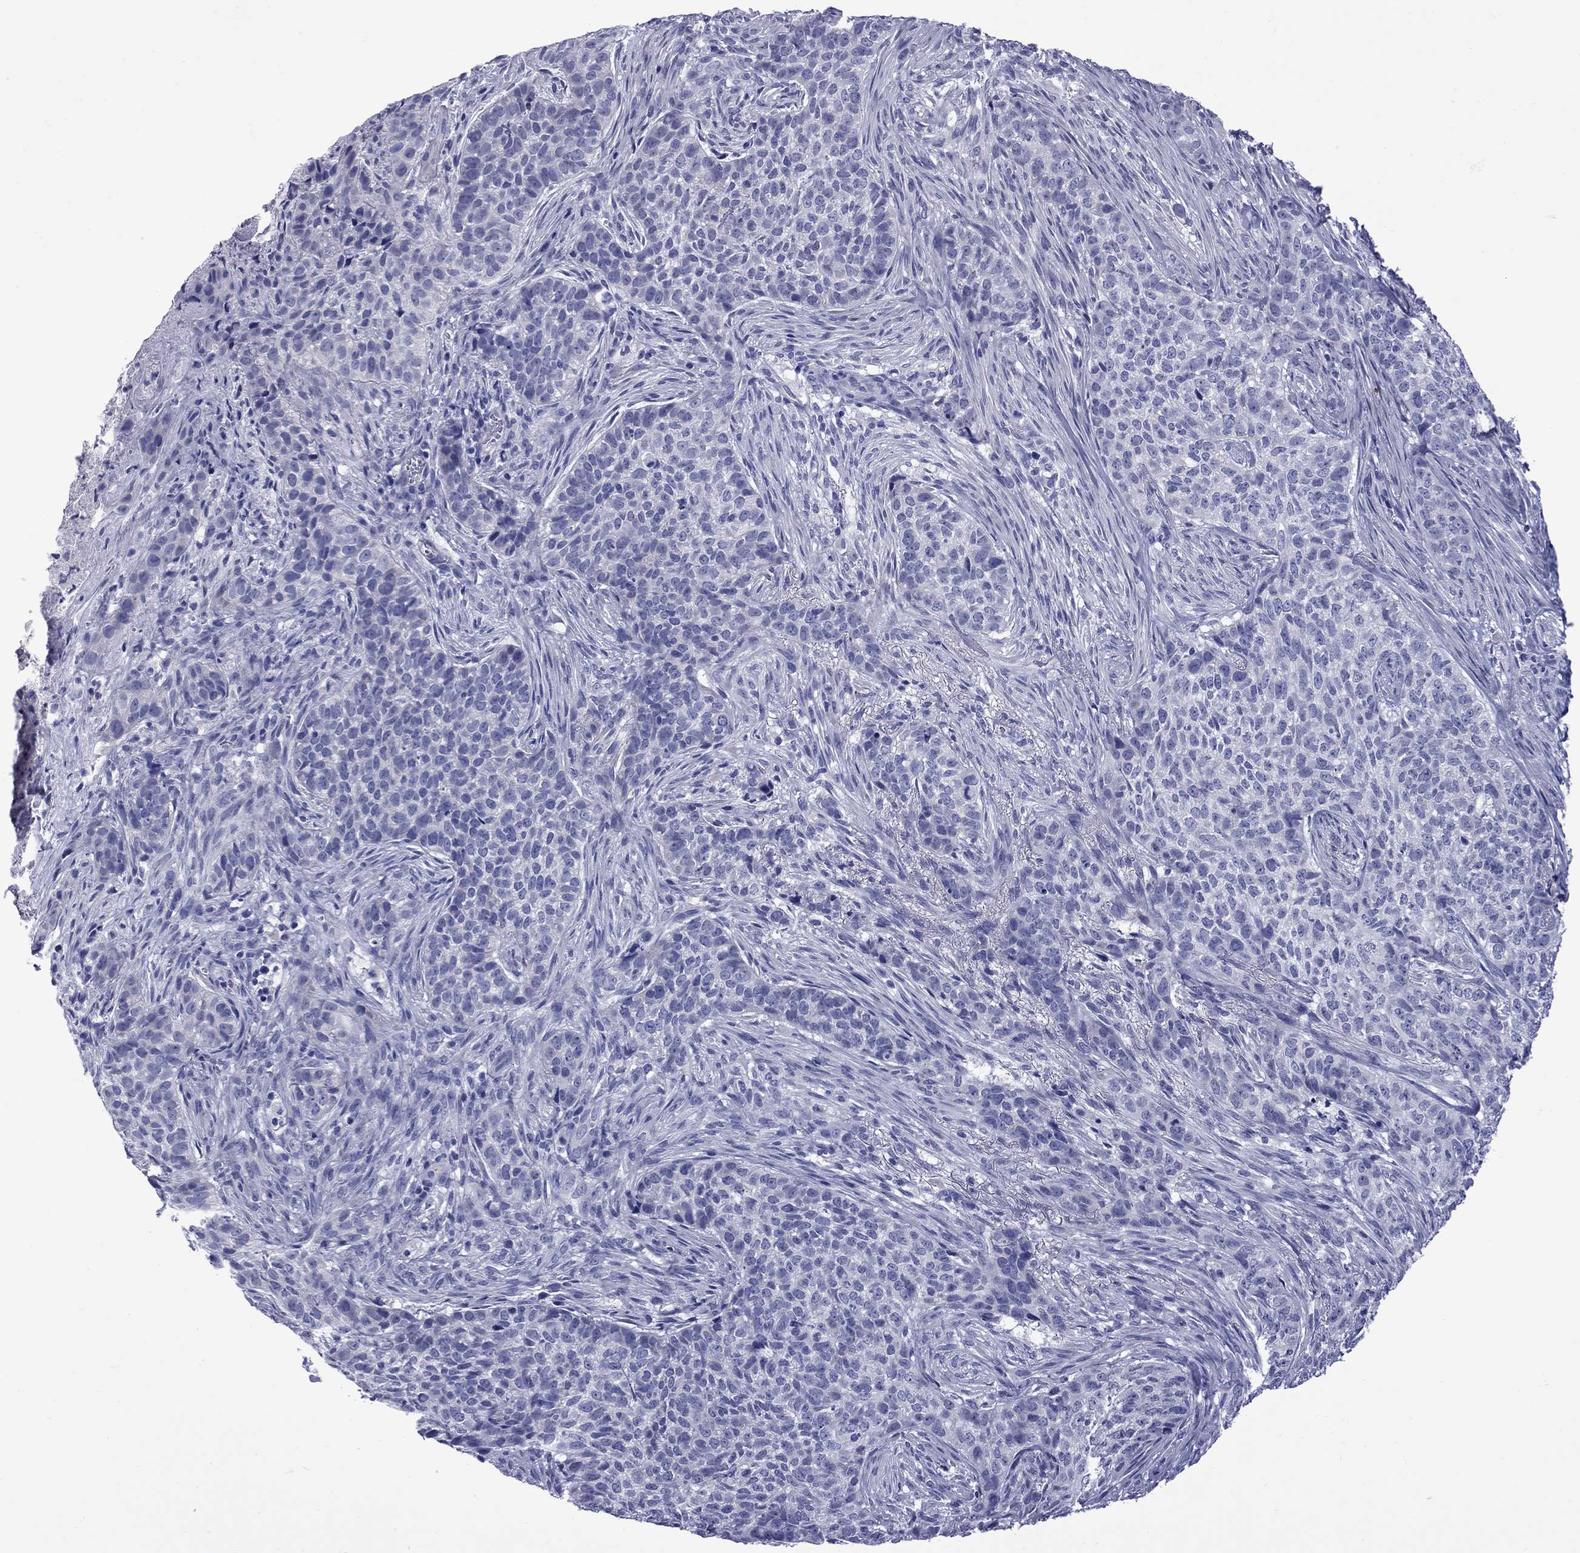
{"staining": {"intensity": "negative", "quantity": "none", "location": "none"}, "tissue": "skin cancer", "cell_type": "Tumor cells", "image_type": "cancer", "snomed": [{"axis": "morphology", "description": "Basal cell carcinoma"}, {"axis": "topography", "description": "Skin"}], "caption": "The photomicrograph displays no staining of tumor cells in skin cancer. The staining was performed using DAB (3,3'-diaminobenzidine) to visualize the protein expression in brown, while the nuclei were stained in blue with hematoxylin (Magnification: 20x).", "gene": "EPPIN", "patient": {"sex": "female", "age": 69}}